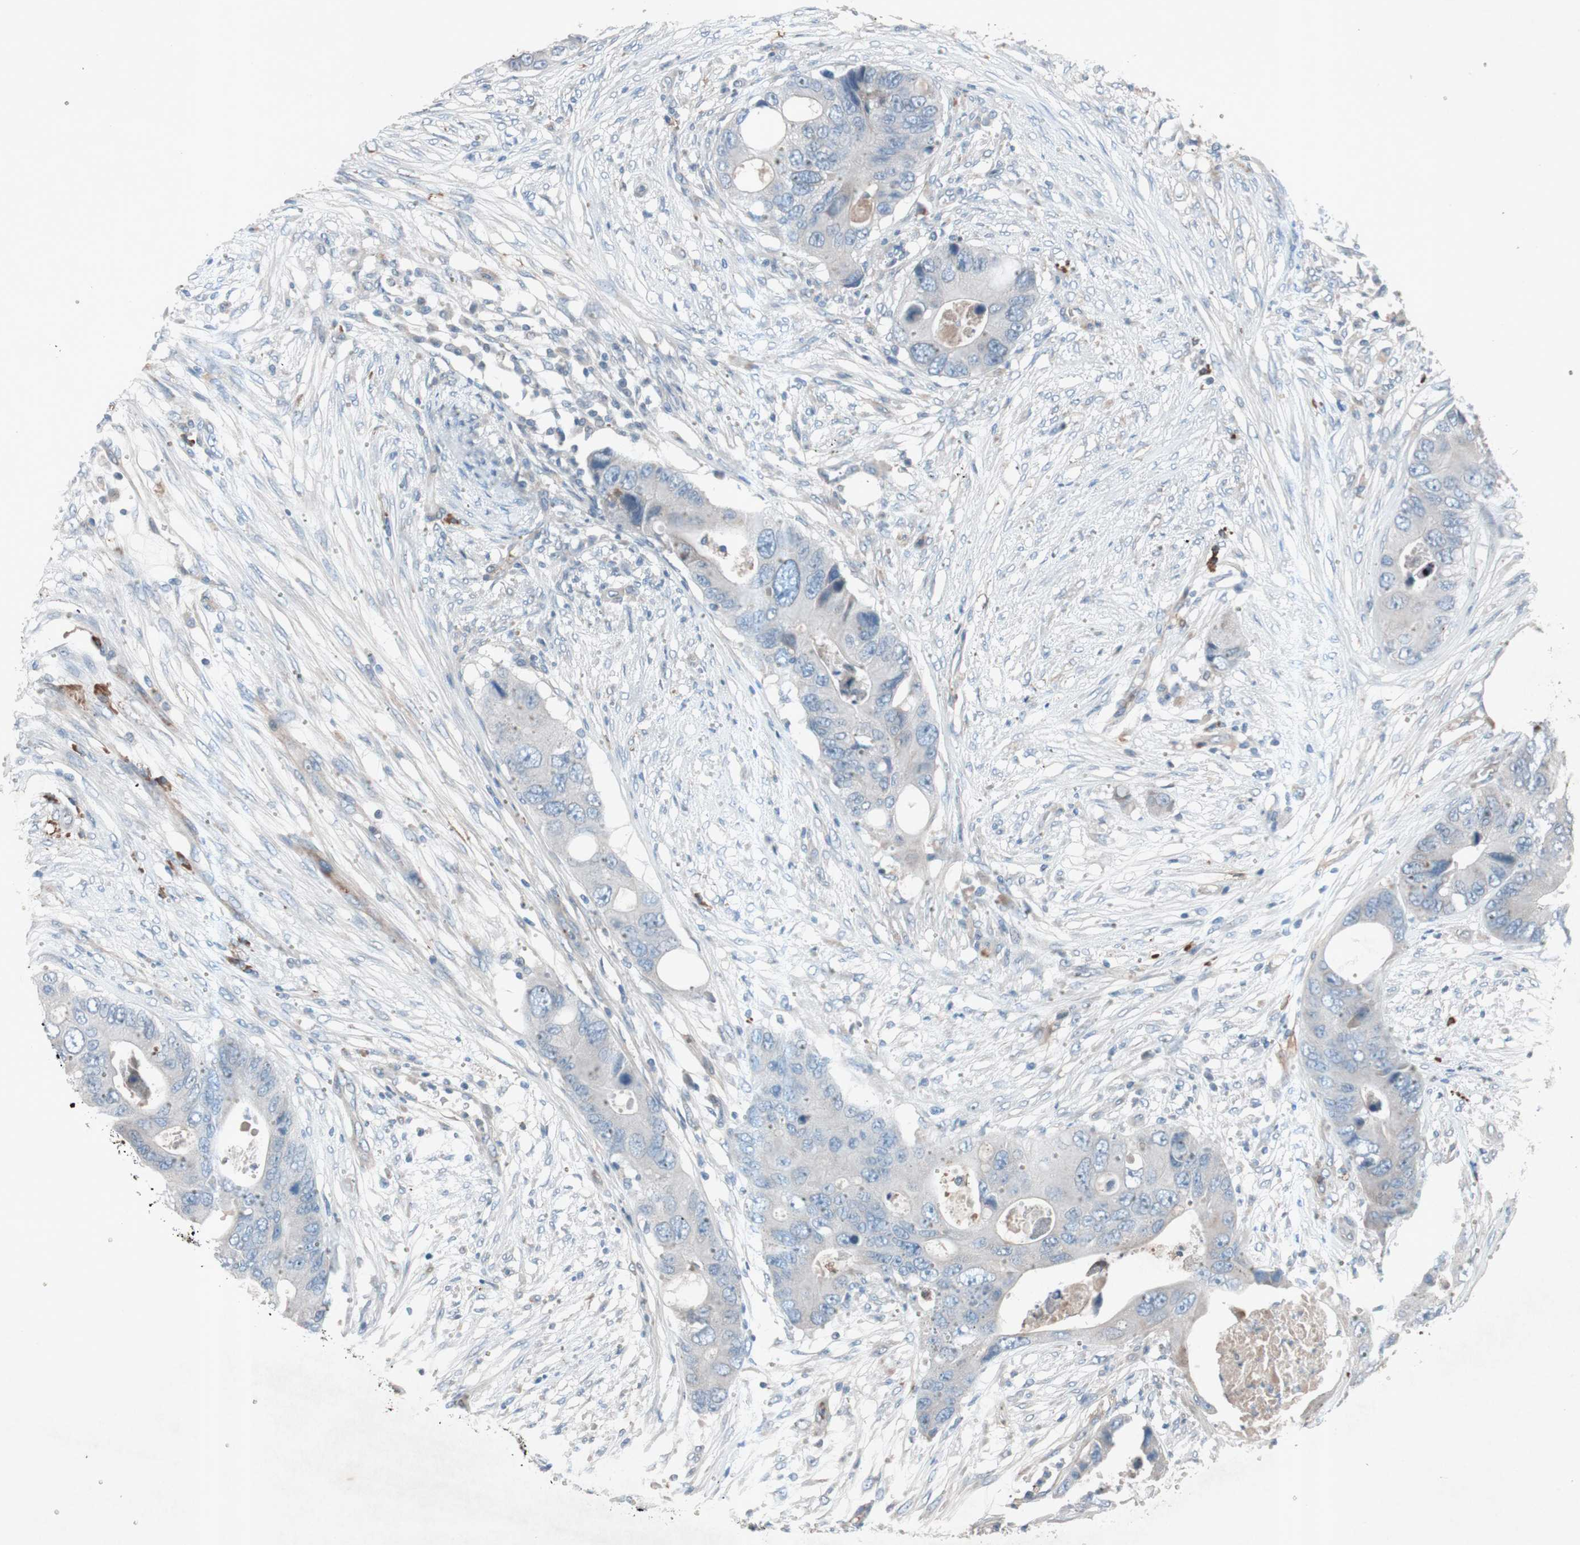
{"staining": {"intensity": "weak", "quantity": "<25%", "location": "cytoplasmic/membranous"}, "tissue": "colorectal cancer", "cell_type": "Tumor cells", "image_type": "cancer", "snomed": [{"axis": "morphology", "description": "Adenocarcinoma, NOS"}, {"axis": "topography", "description": "Colon"}], "caption": "Immunohistochemical staining of human colorectal cancer (adenocarcinoma) displays no significant expression in tumor cells.", "gene": "GRB7", "patient": {"sex": "male", "age": 71}}